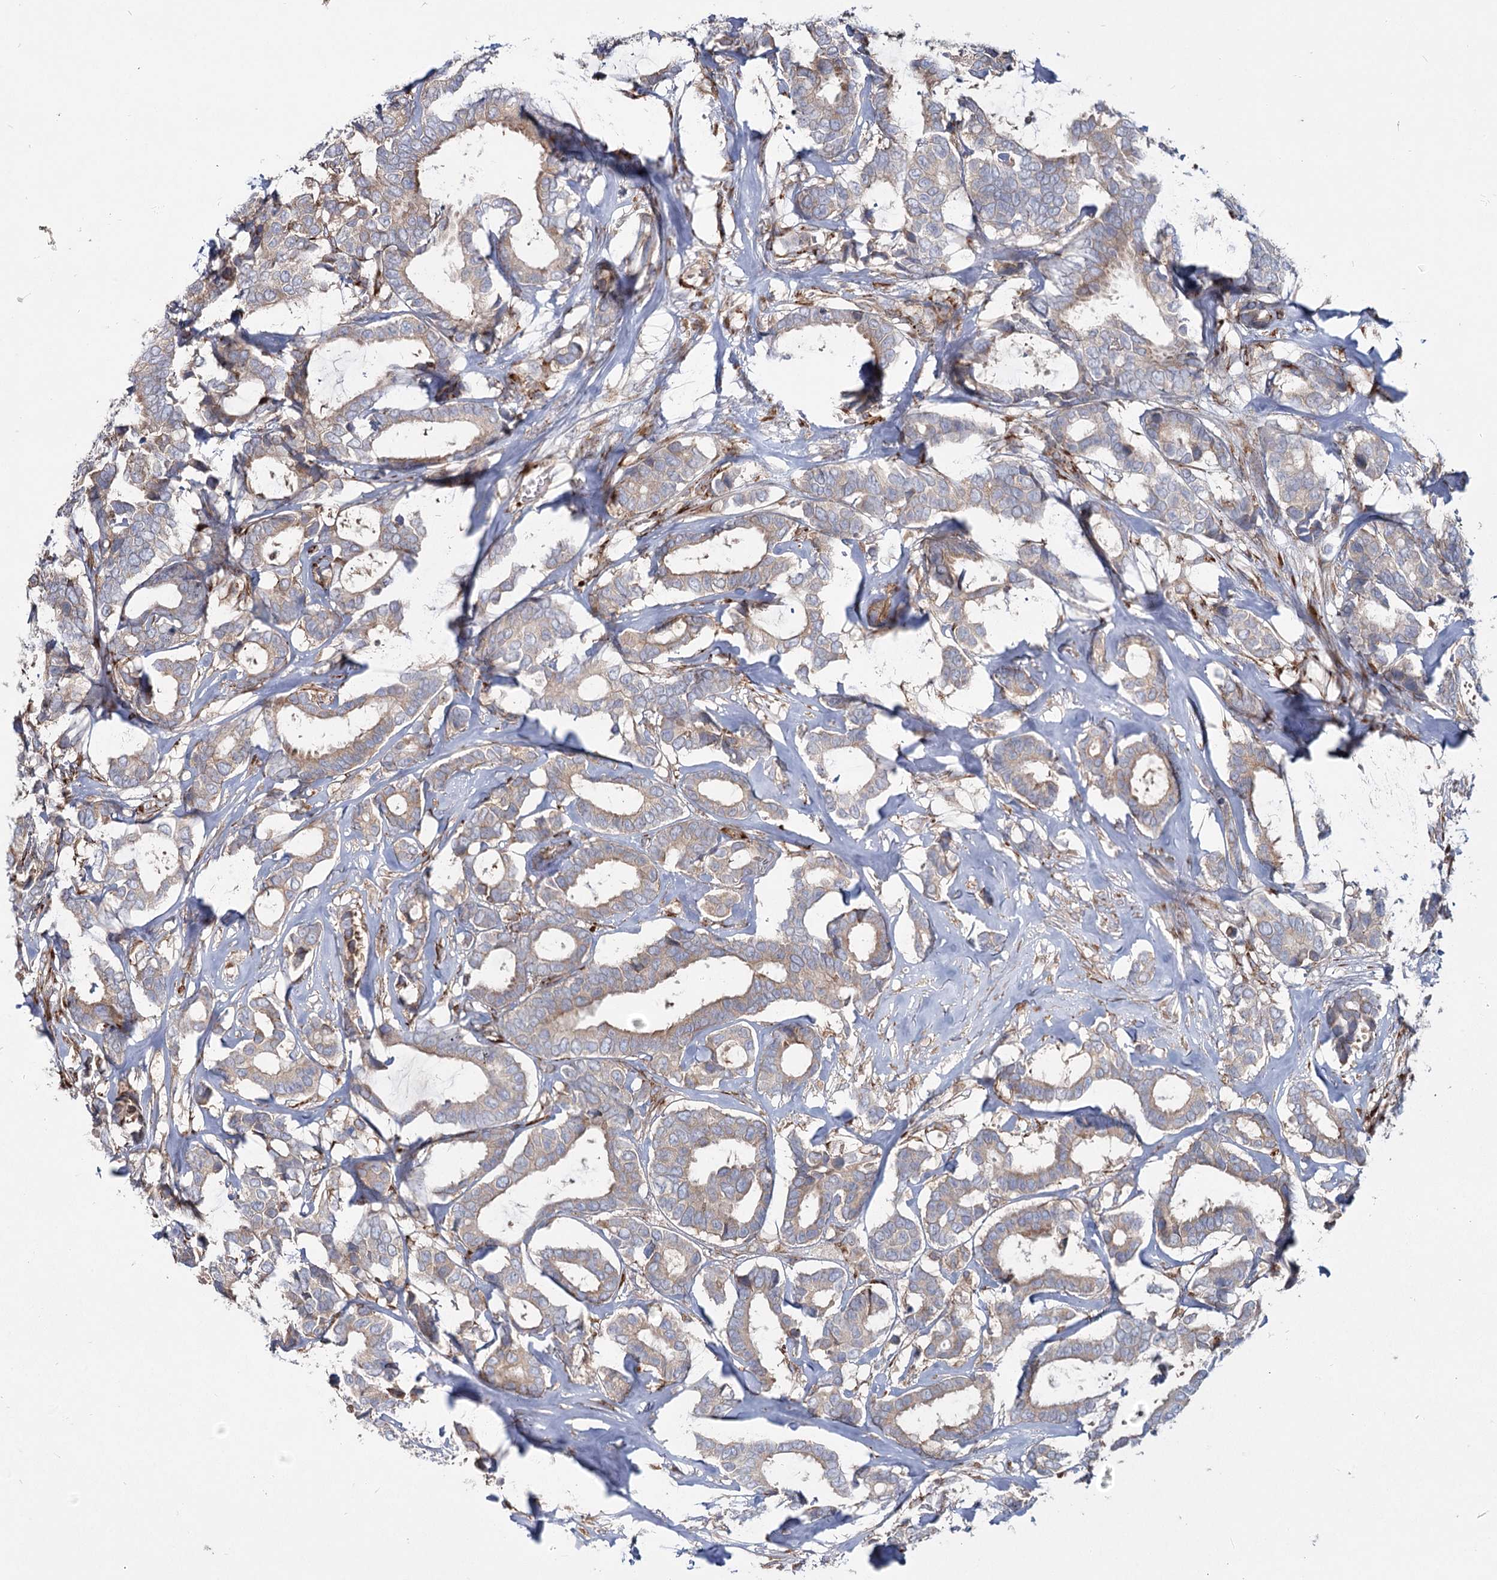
{"staining": {"intensity": "weak", "quantity": "25%-75%", "location": "cytoplasmic/membranous"}, "tissue": "breast cancer", "cell_type": "Tumor cells", "image_type": "cancer", "snomed": [{"axis": "morphology", "description": "Duct carcinoma"}, {"axis": "topography", "description": "Breast"}], "caption": "Human breast cancer (invasive ductal carcinoma) stained for a protein (brown) shows weak cytoplasmic/membranous positive staining in approximately 25%-75% of tumor cells.", "gene": "POGLUT1", "patient": {"sex": "female", "age": 87}}